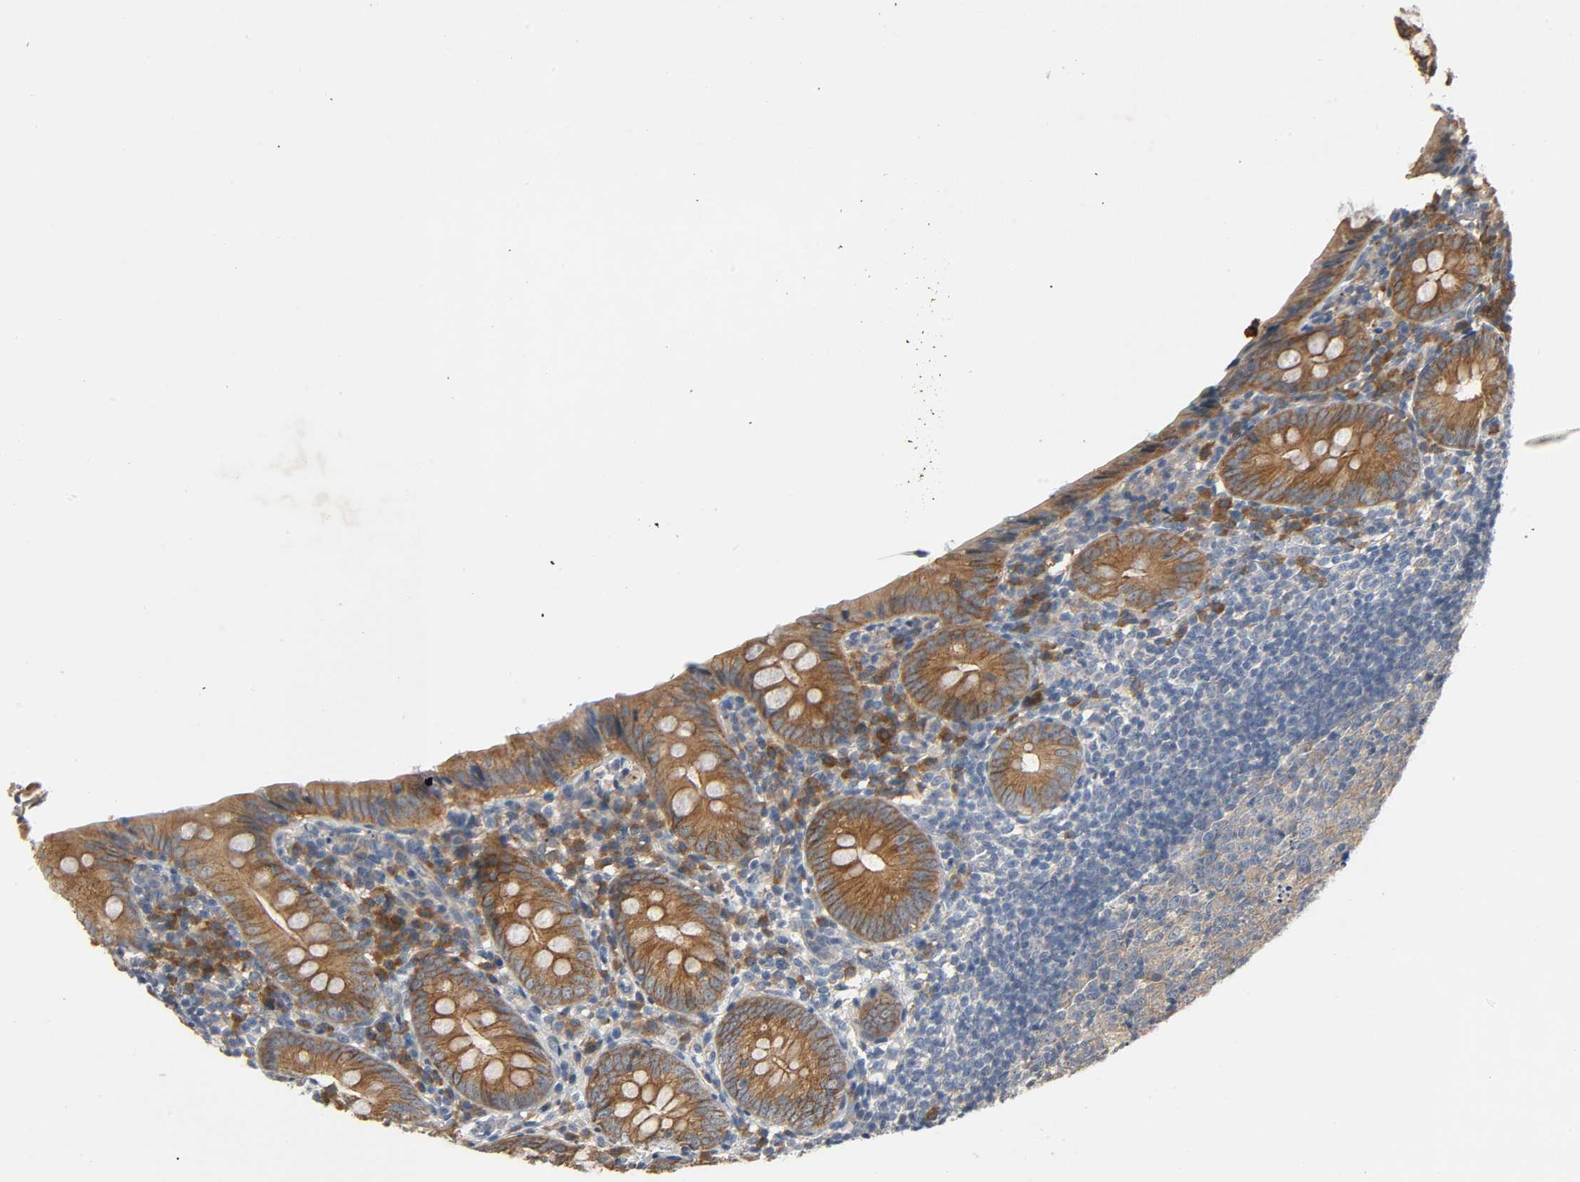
{"staining": {"intensity": "moderate", "quantity": ">75%", "location": "cytoplasmic/membranous"}, "tissue": "appendix", "cell_type": "Glandular cells", "image_type": "normal", "snomed": [{"axis": "morphology", "description": "Normal tissue, NOS"}, {"axis": "topography", "description": "Appendix"}], "caption": "High-magnification brightfield microscopy of benign appendix stained with DAB (brown) and counterstained with hematoxylin (blue). glandular cells exhibit moderate cytoplasmic/membranous positivity is identified in about>75% of cells.", "gene": "ARPC1A", "patient": {"sex": "female", "age": 10}}